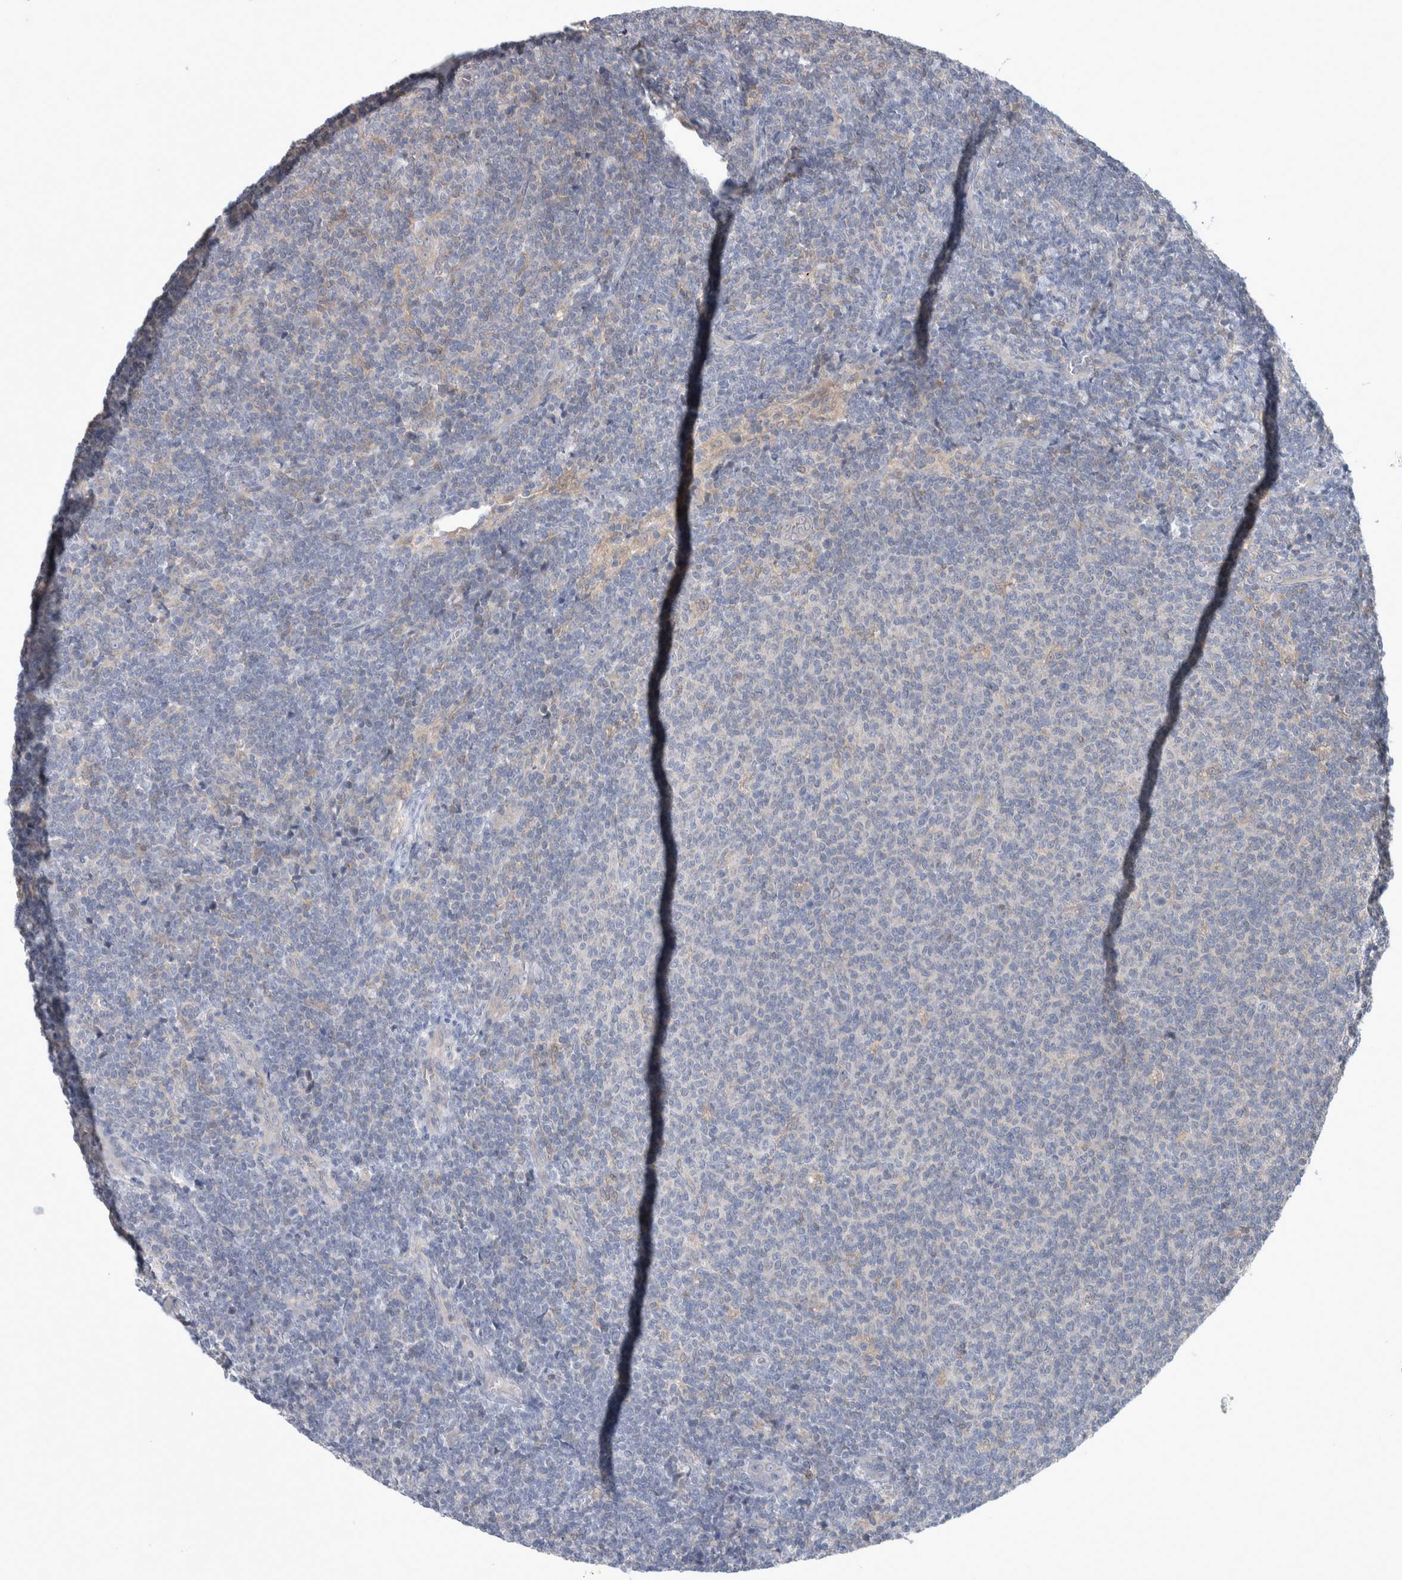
{"staining": {"intensity": "negative", "quantity": "none", "location": "none"}, "tissue": "lymphoma", "cell_type": "Tumor cells", "image_type": "cancer", "snomed": [{"axis": "morphology", "description": "Malignant lymphoma, non-Hodgkin's type, Low grade"}, {"axis": "topography", "description": "Lymph node"}], "caption": "Tumor cells are negative for brown protein staining in low-grade malignant lymphoma, non-Hodgkin's type. The staining is performed using DAB brown chromogen with nuclei counter-stained in using hematoxylin.", "gene": "HTATIP2", "patient": {"sex": "male", "age": 66}}